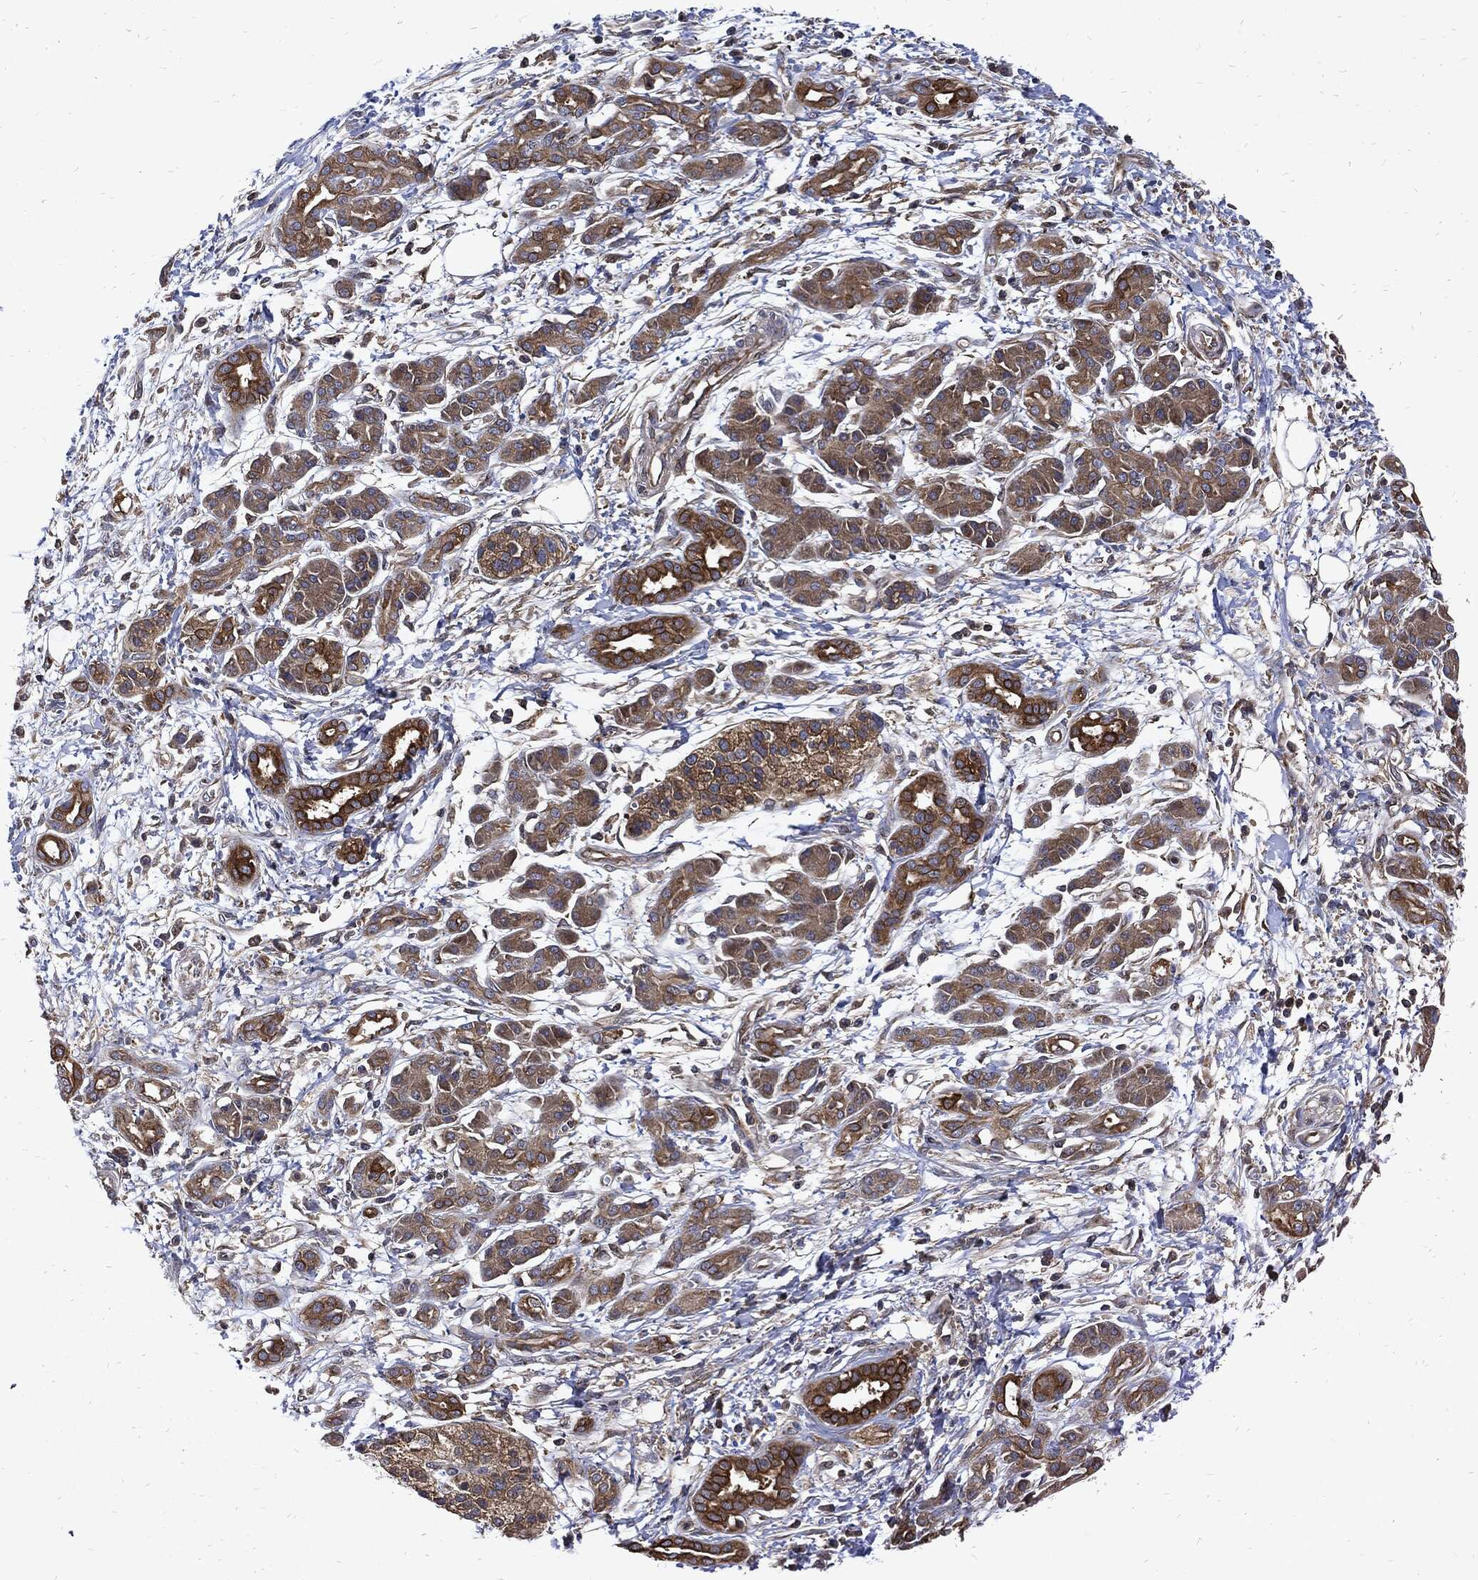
{"staining": {"intensity": "strong", "quantity": ">75%", "location": "cytoplasmic/membranous"}, "tissue": "pancreatic cancer", "cell_type": "Tumor cells", "image_type": "cancer", "snomed": [{"axis": "morphology", "description": "Adenocarcinoma, NOS"}, {"axis": "topography", "description": "Pancreas"}], "caption": "Immunohistochemical staining of human pancreatic cancer reveals high levels of strong cytoplasmic/membranous staining in approximately >75% of tumor cells.", "gene": "DCTN1", "patient": {"sex": "male", "age": 72}}